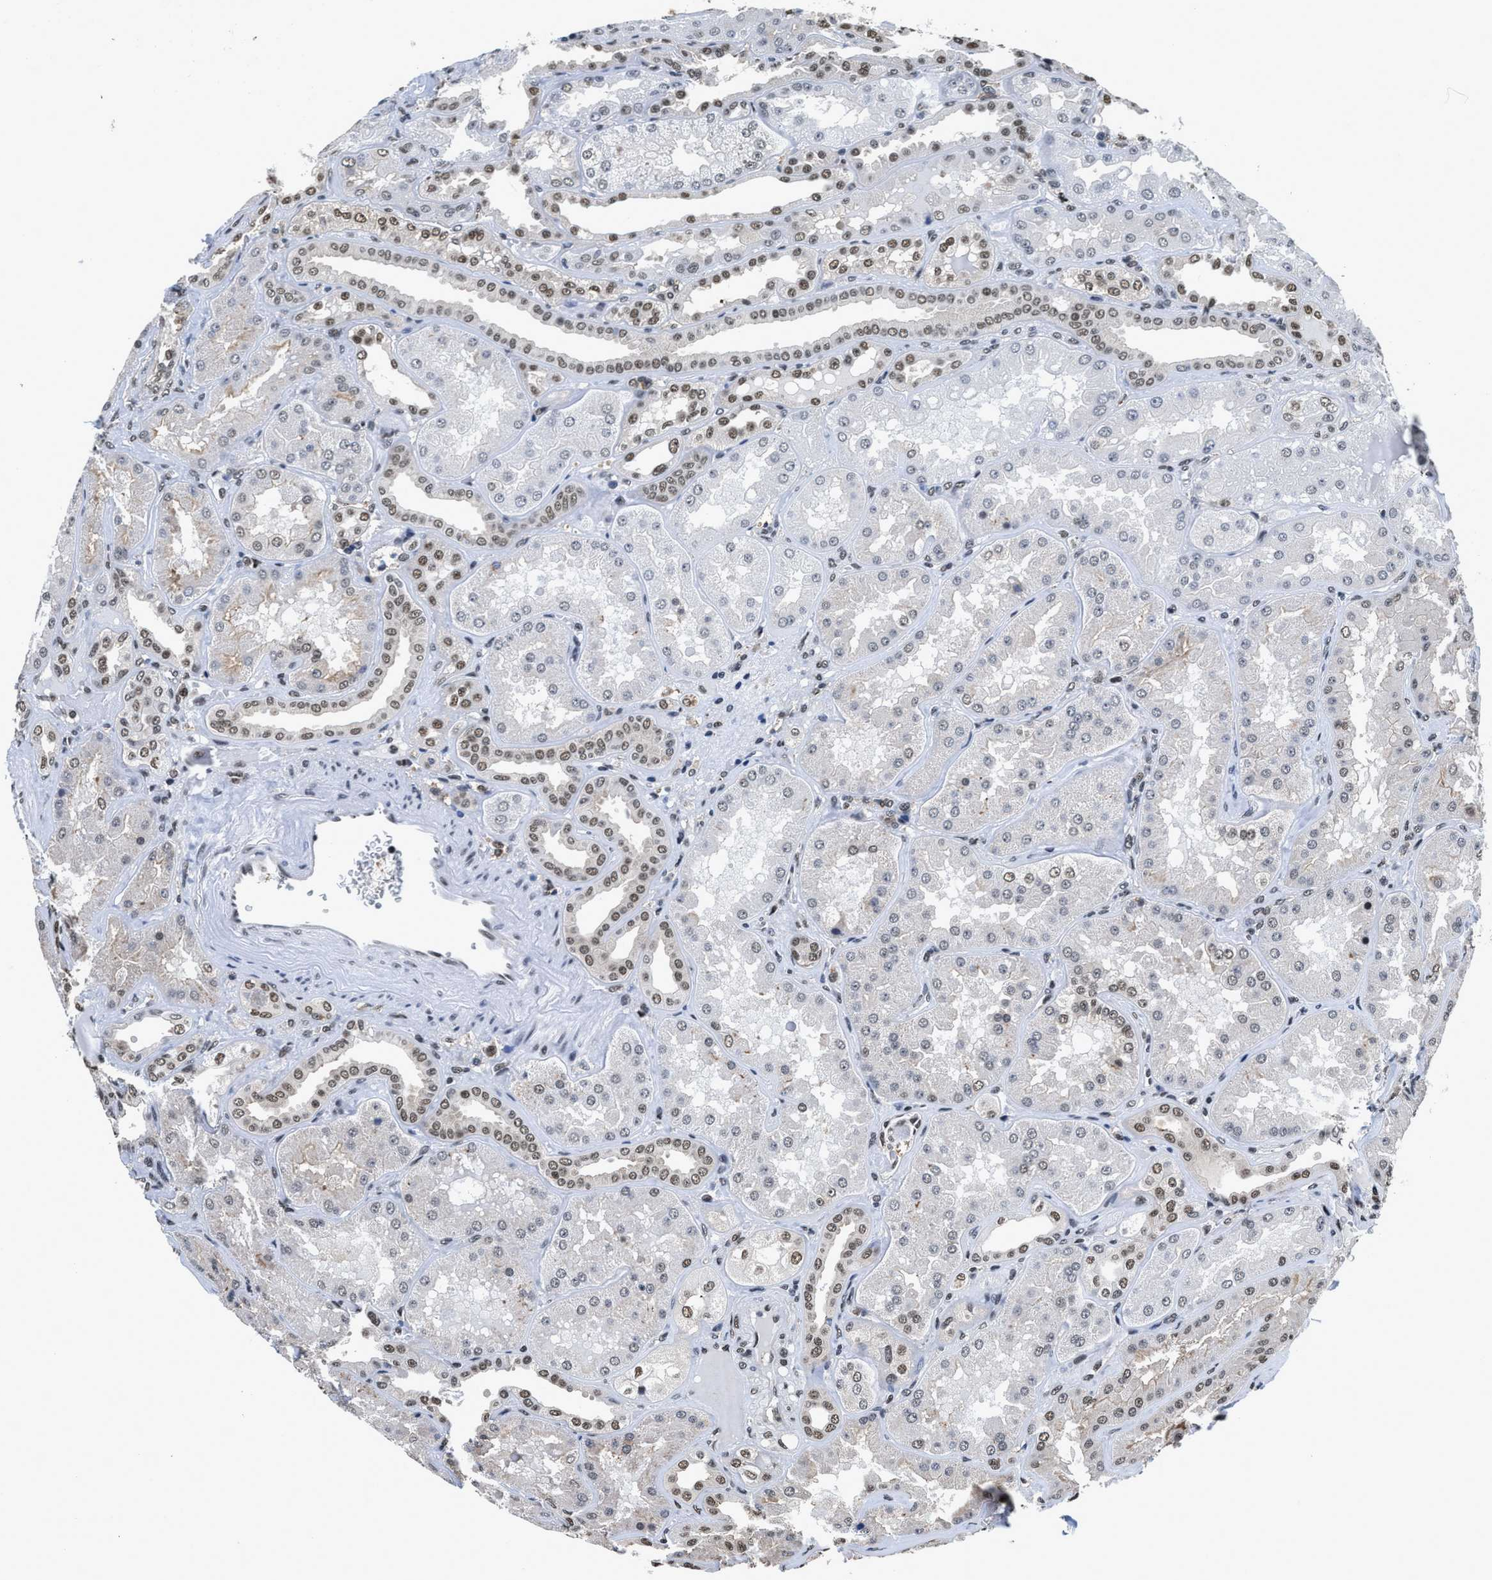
{"staining": {"intensity": "strong", "quantity": "25%-75%", "location": "nuclear"}, "tissue": "kidney", "cell_type": "Cells in glomeruli", "image_type": "normal", "snomed": [{"axis": "morphology", "description": "Normal tissue, NOS"}, {"axis": "topography", "description": "Kidney"}], "caption": "DAB (3,3'-diaminobenzidine) immunohistochemical staining of benign human kidney reveals strong nuclear protein staining in about 25%-75% of cells in glomeruli. The staining was performed using DAB, with brown indicating positive protein expression. Nuclei are stained blue with hematoxylin.", "gene": "HNRNPF", "patient": {"sex": "female", "age": 56}}